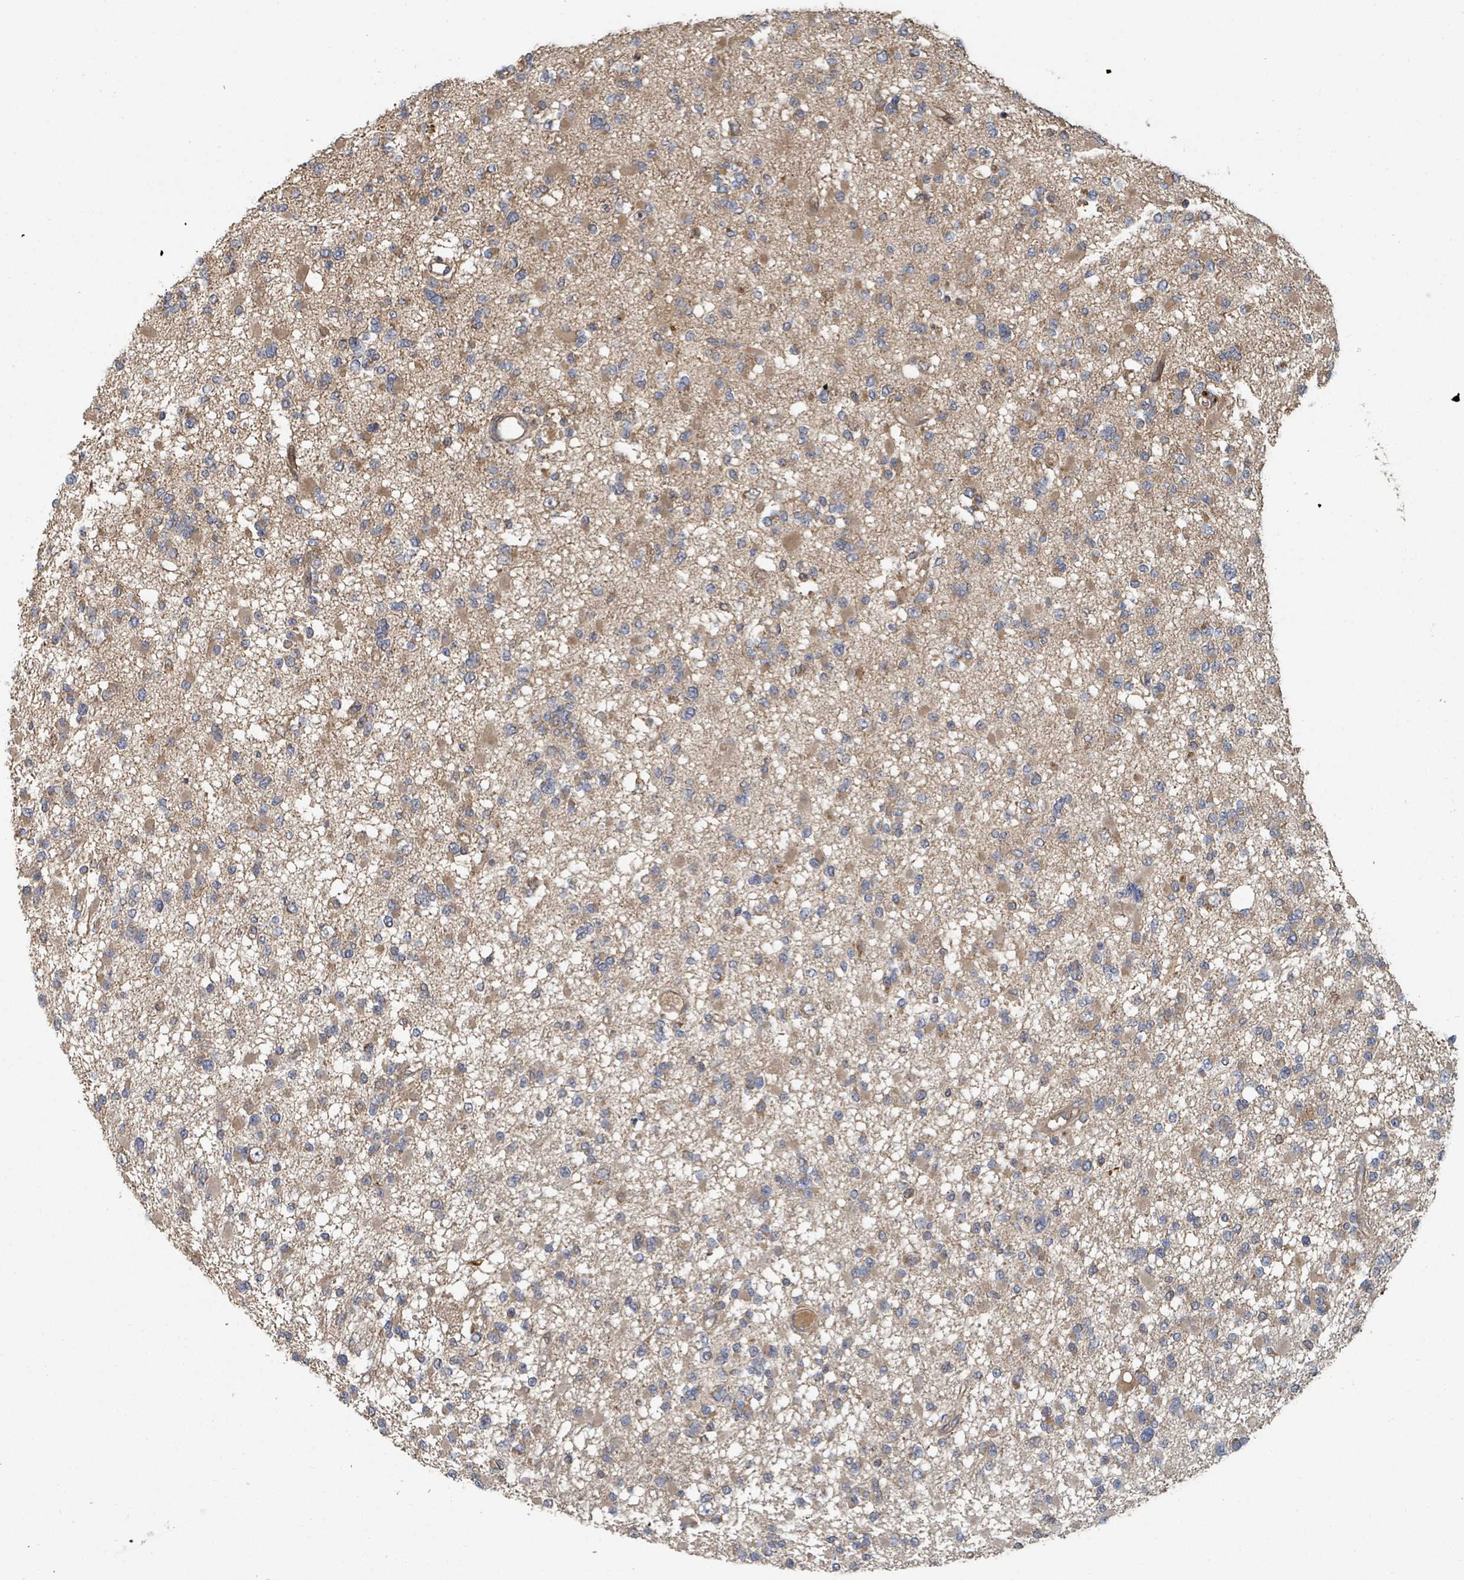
{"staining": {"intensity": "moderate", "quantity": "25%-75%", "location": "cytoplasmic/membranous"}, "tissue": "glioma", "cell_type": "Tumor cells", "image_type": "cancer", "snomed": [{"axis": "morphology", "description": "Glioma, malignant, Low grade"}, {"axis": "topography", "description": "Brain"}], "caption": "Immunohistochemistry (IHC) histopathology image of human glioma stained for a protein (brown), which reveals medium levels of moderate cytoplasmic/membranous expression in about 25%-75% of tumor cells.", "gene": "DPM1", "patient": {"sex": "female", "age": 22}}